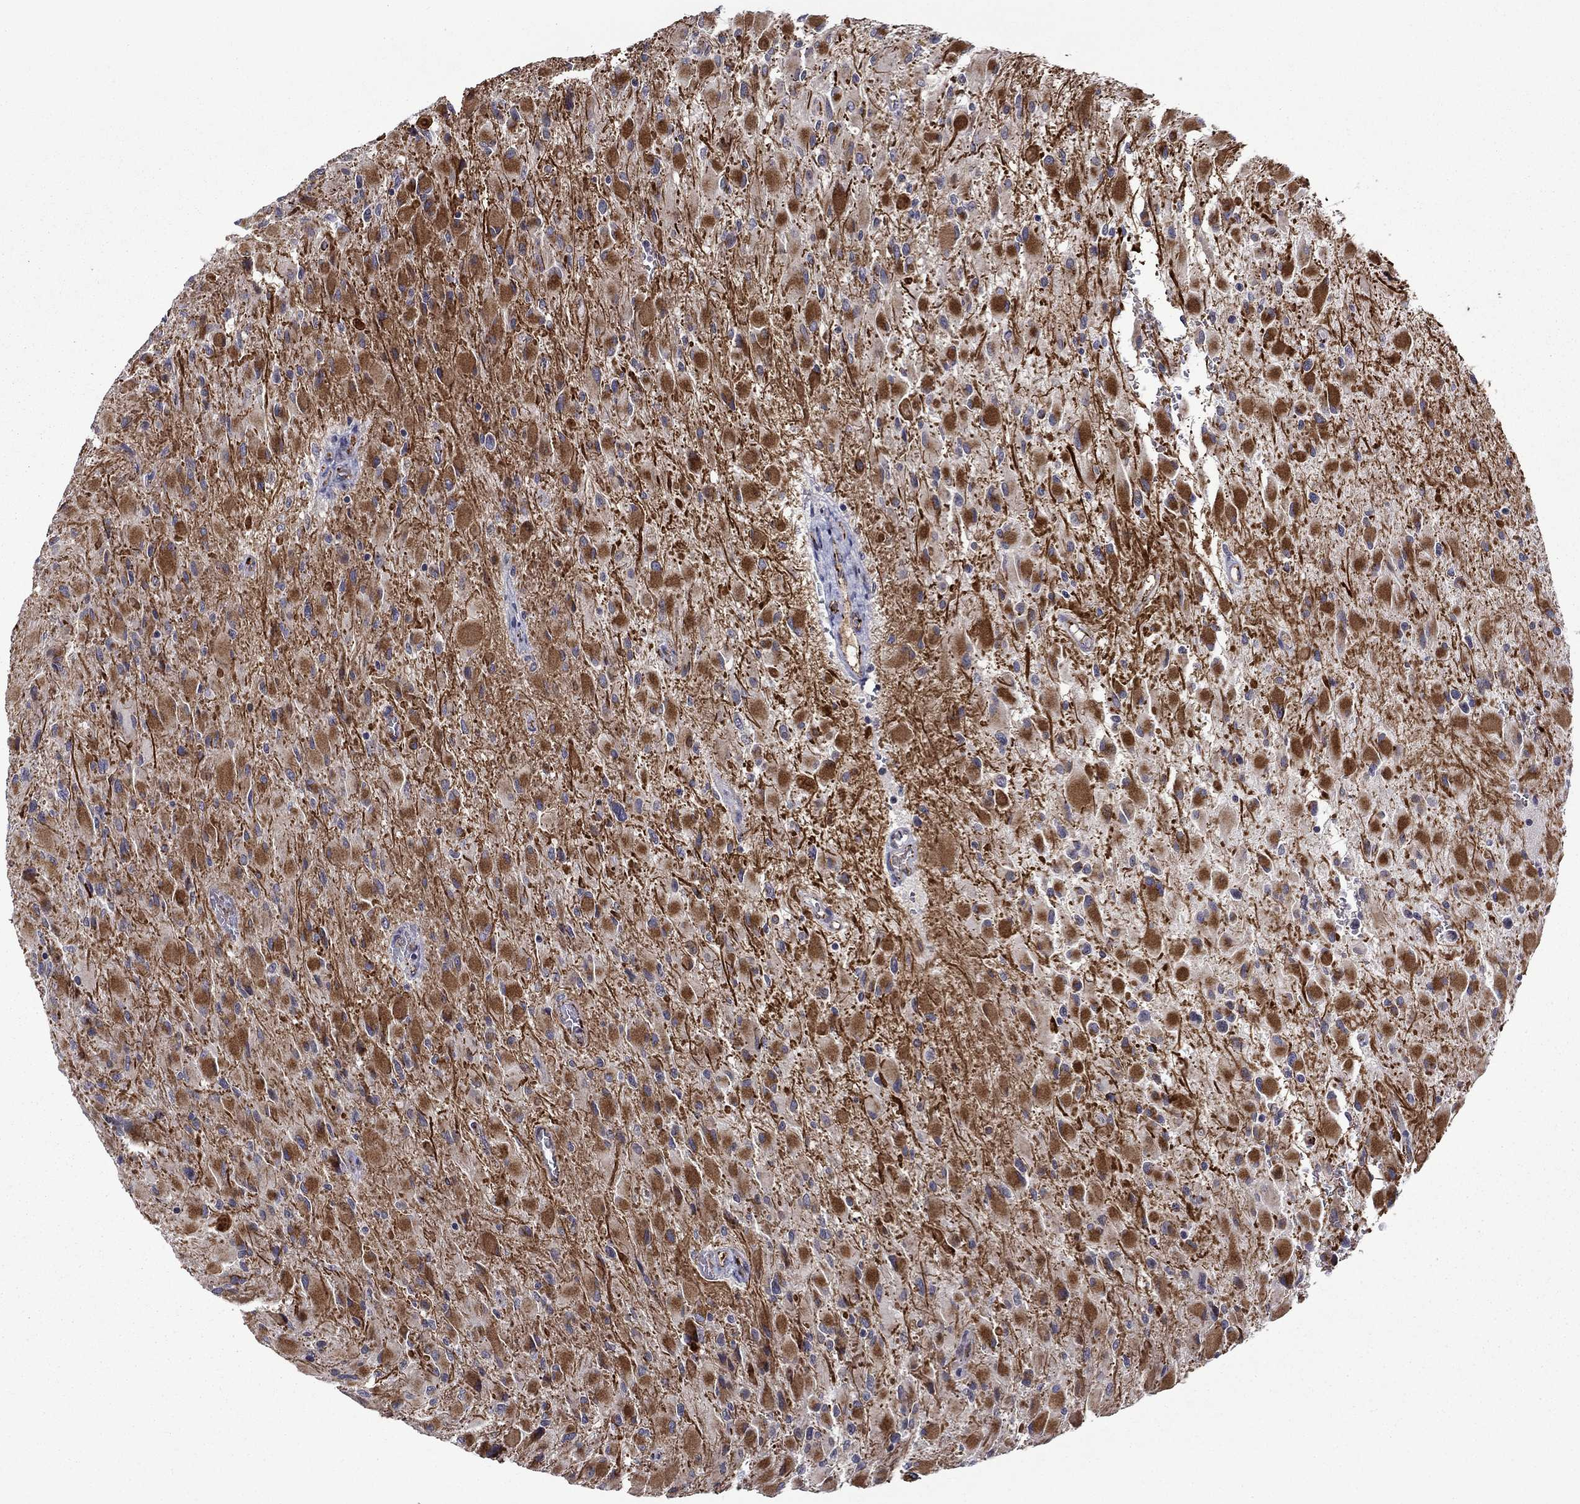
{"staining": {"intensity": "strong", "quantity": "25%-75%", "location": "cytoplasmic/membranous"}, "tissue": "glioma", "cell_type": "Tumor cells", "image_type": "cancer", "snomed": [{"axis": "morphology", "description": "Glioma, malignant, High grade"}, {"axis": "topography", "description": "Cerebral cortex"}], "caption": "Immunohistochemistry micrograph of neoplastic tissue: malignant glioma (high-grade) stained using immunohistochemistry (IHC) displays high levels of strong protein expression localized specifically in the cytoplasmic/membranous of tumor cells, appearing as a cytoplasmic/membranous brown color.", "gene": "SLITRK1", "patient": {"sex": "female", "age": 36}}